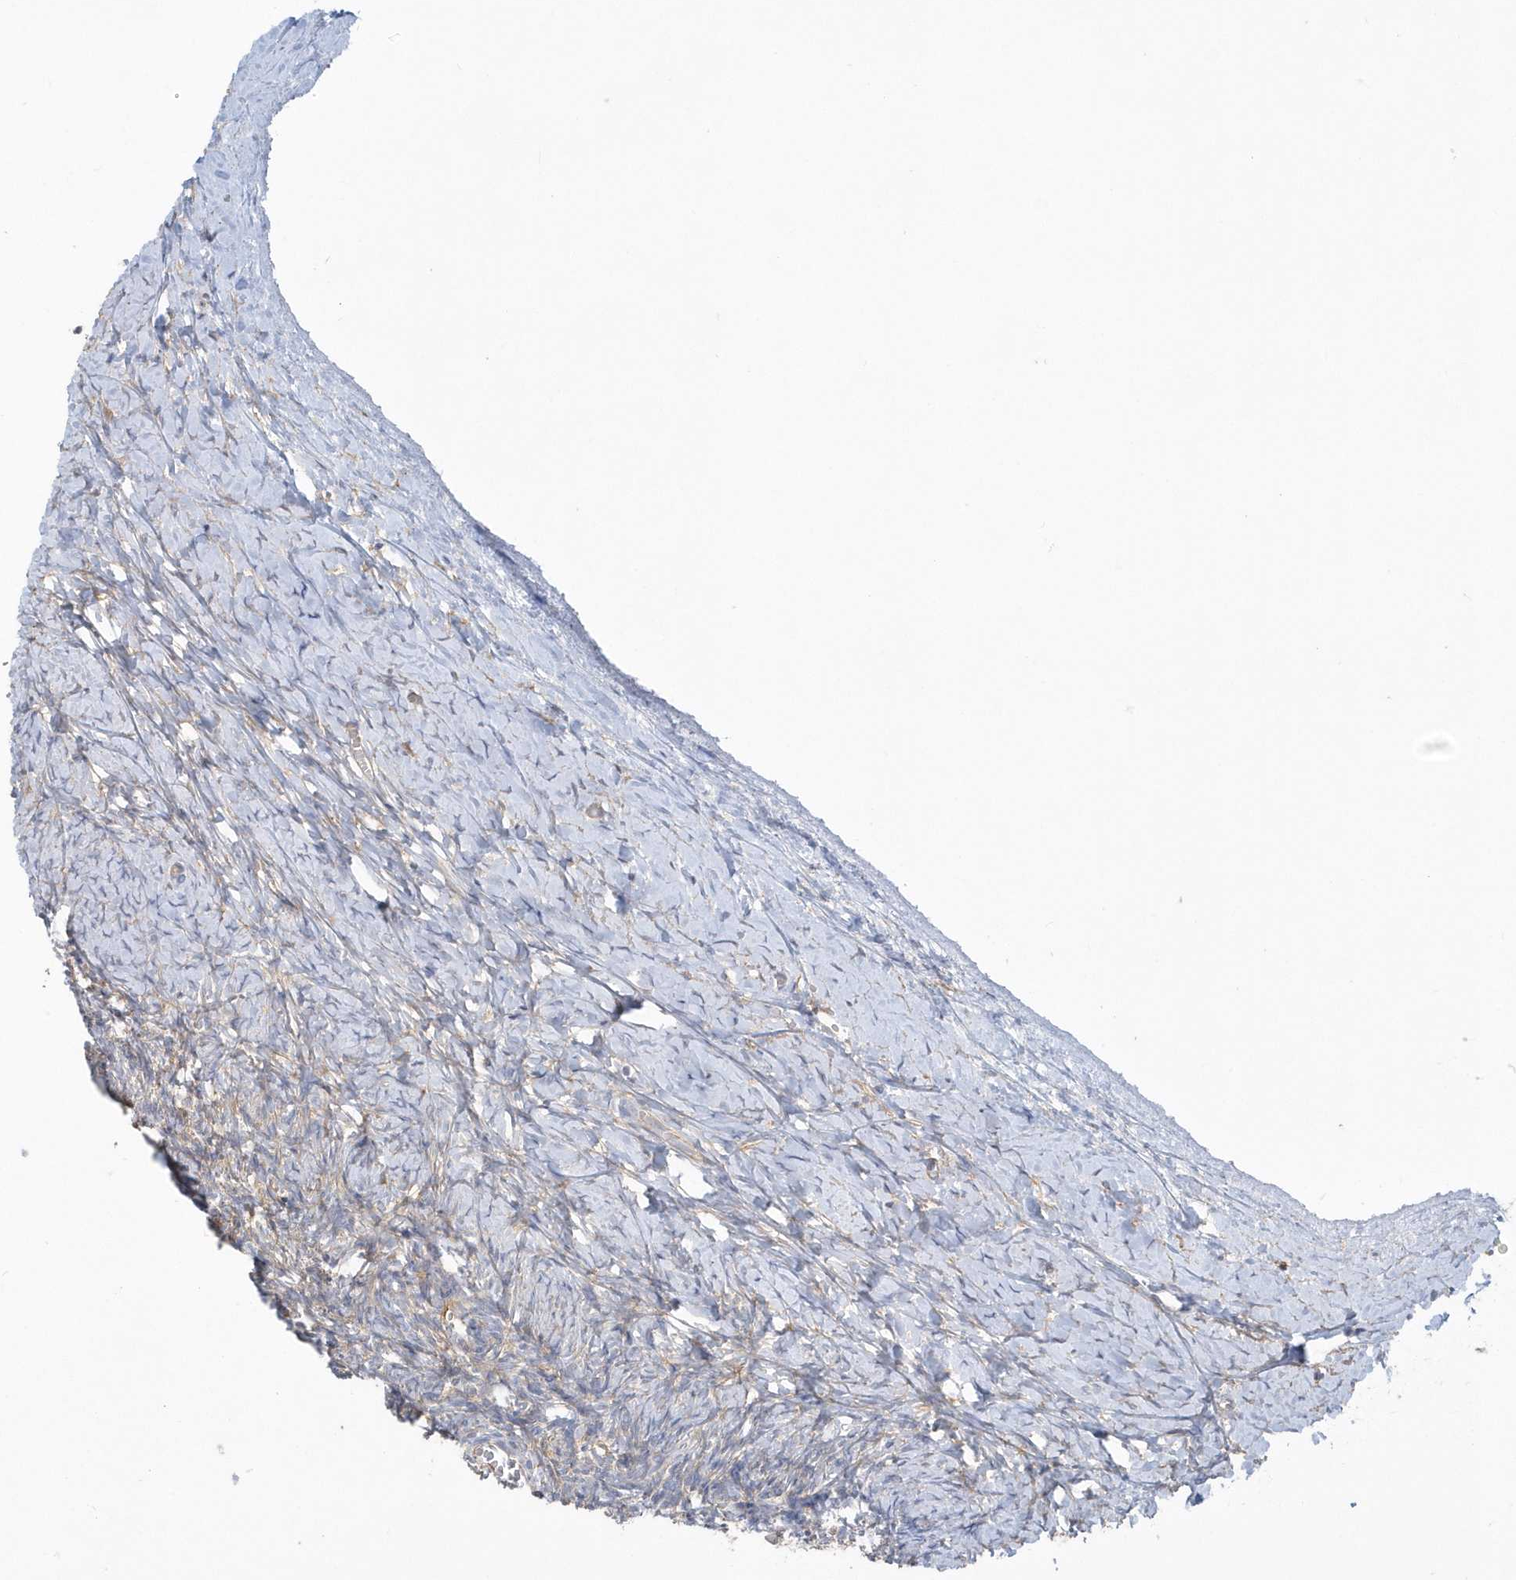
{"staining": {"intensity": "negative", "quantity": "none", "location": "none"}, "tissue": "ovary", "cell_type": "Ovarian stroma cells", "image_type": "normal", "snomed": [{"axis": "morphology", "description": "Normal tissue, NOS"}, {"axis": "morphology", "description": "Developmental malformation"}, {"axis": "topography", "description": "Ovary"}], "caption": "Immunohistochemistry micrograph of unremarkable ovary stained for a protein (brown), which displays no positivity in ovarian stroma cells. The staining is performed using DAB brown chromogen with nuclei counter-stained in using hematoxylin.", "gene": "RAI14", "patient": {"sex": "female", "age": 39}}